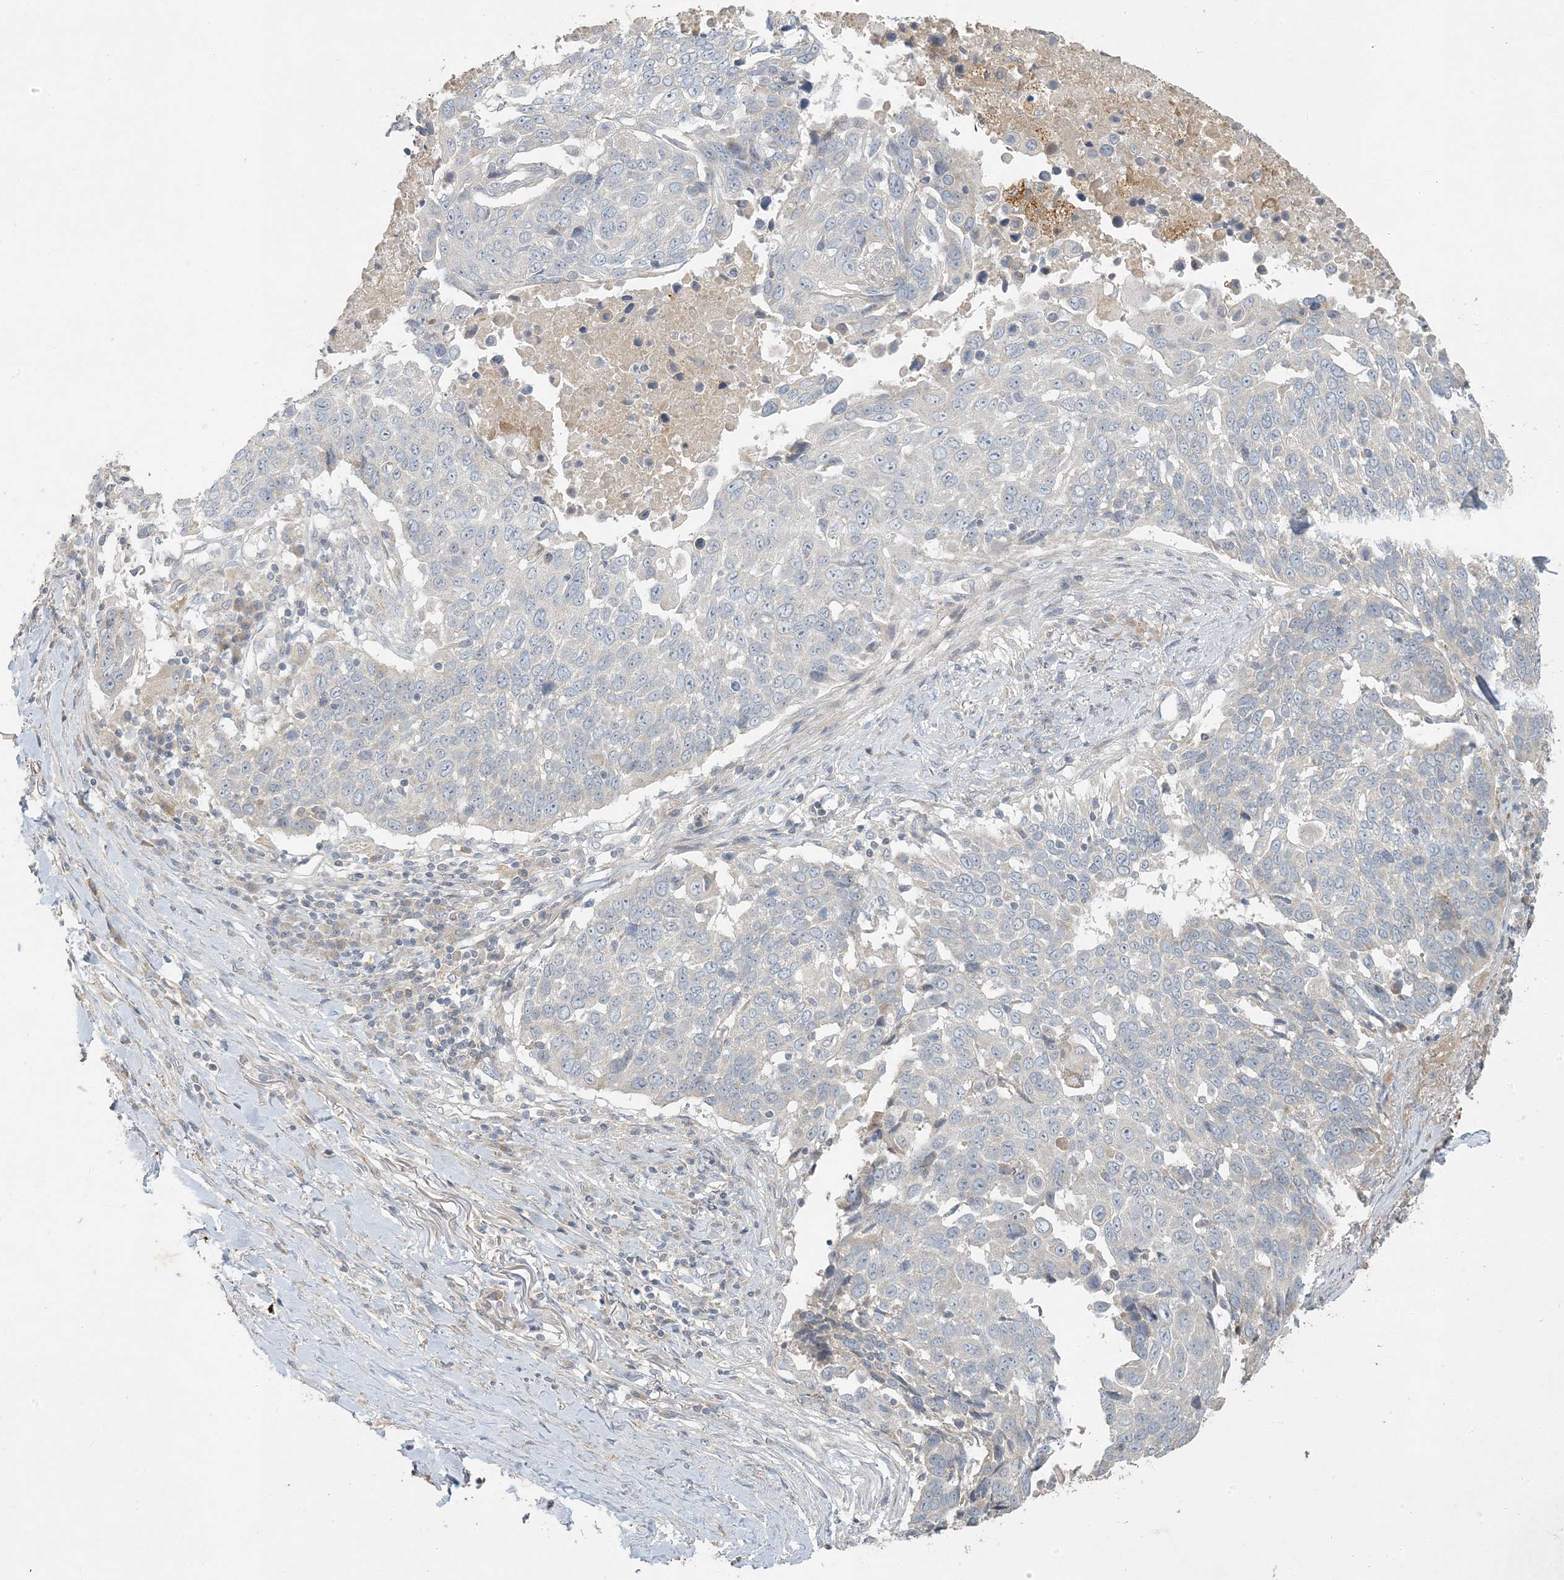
{"staining": {"intensity": "negative", "quantity": "none", "location": "none"}, "tissue": "lung cancer", "cell_type": "Tumor cells", "image_type": "cancer", "snomed": [{"axis": "morphology", "description": "Squamous cell carcinoma, NOS"}, {"axis": "topography", "description": "Lung"}], "caption": "Protein analysis of lung cancer (squamous cell carcinoma) displays no significant positivity in tumor cells.", "gene": "LTN1", "patient": {"sex": "male", "age": 66}}